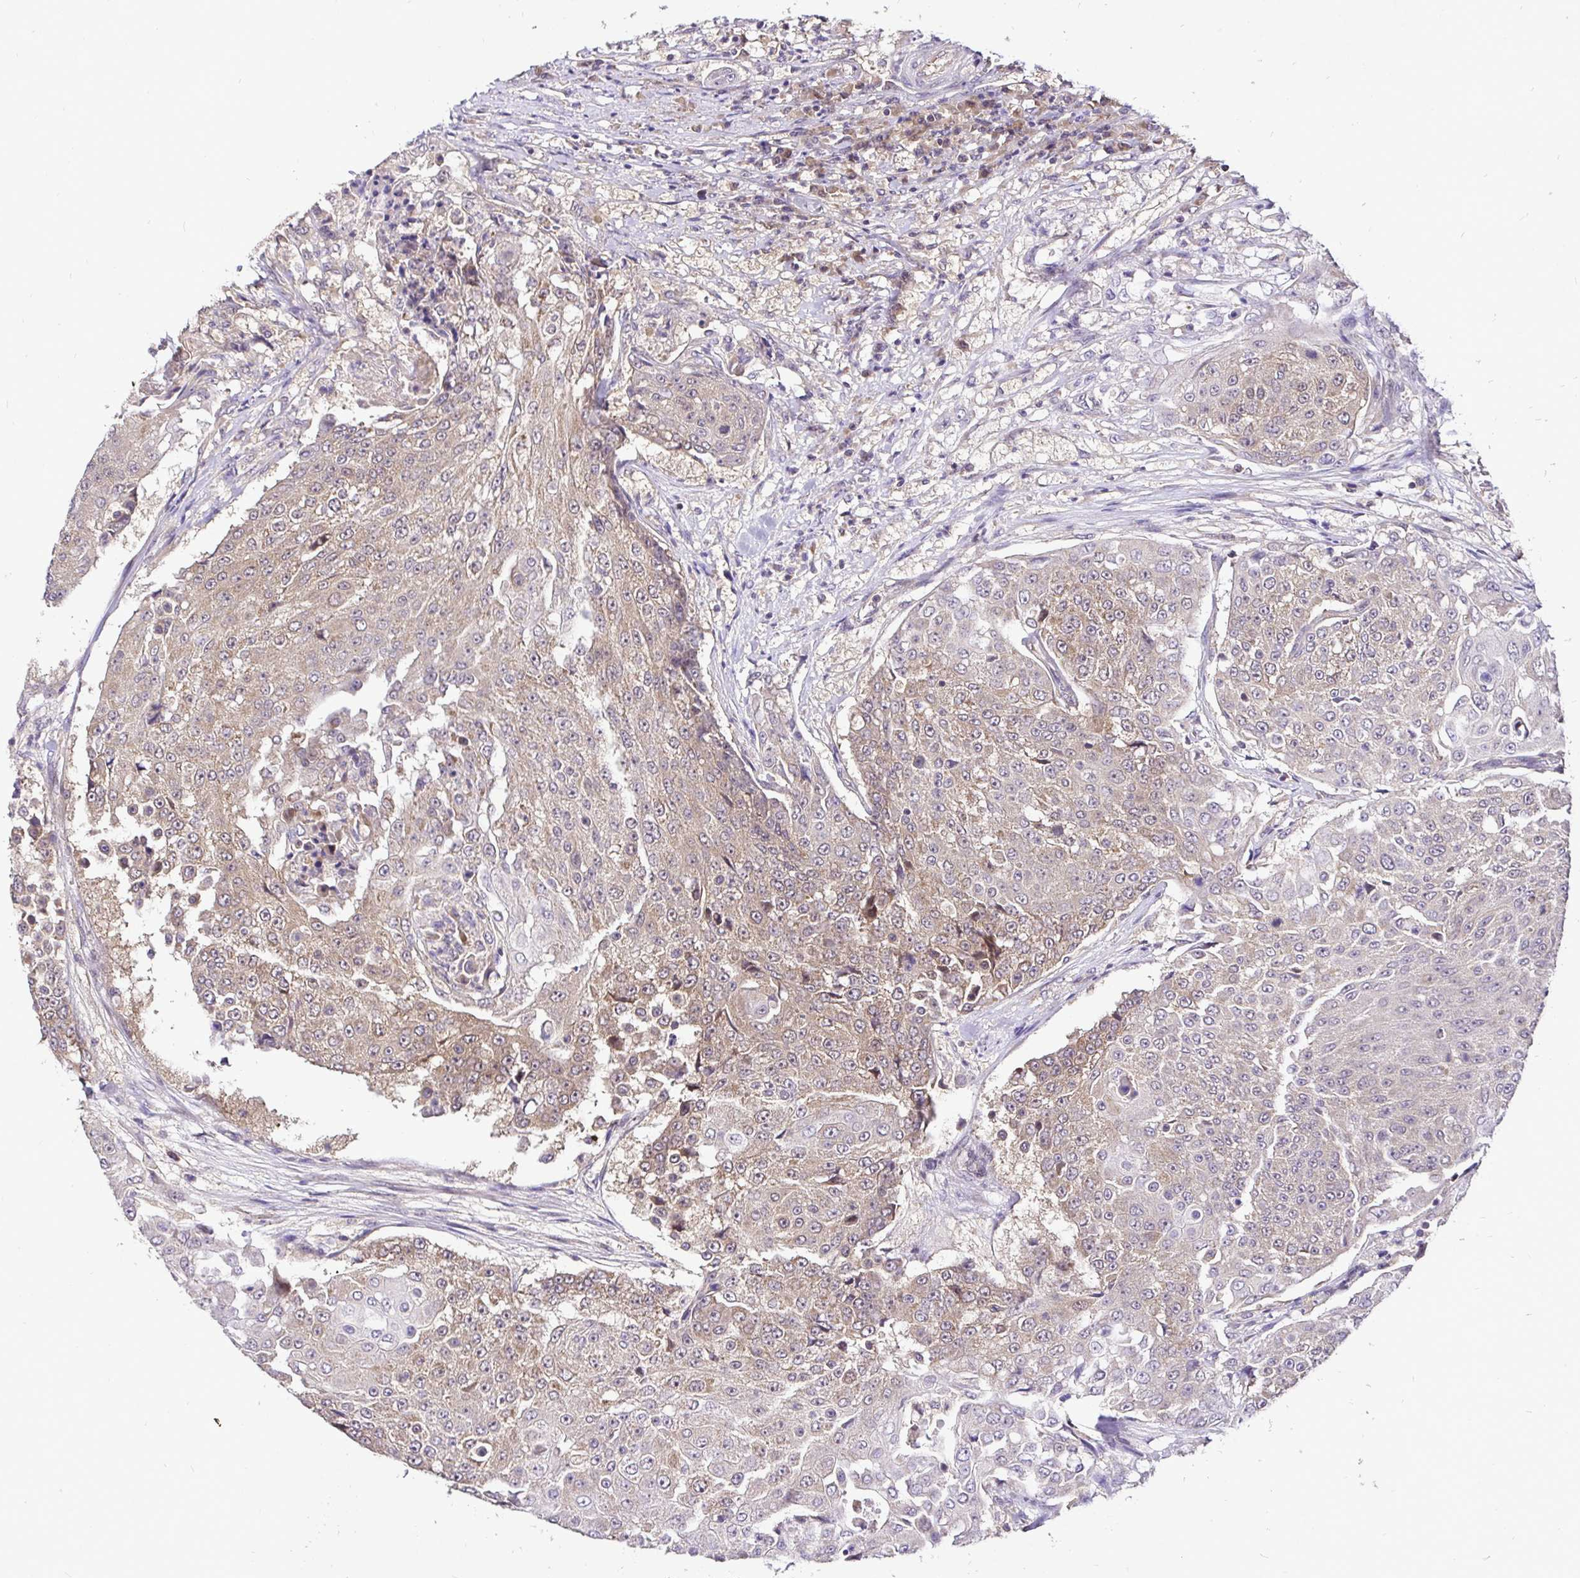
{"staining": {"intensity": "weak", "quantity": "25%-75%", "location": "cytoplasmic/membranous"}, "tissue": "urothelial cancer", "cell_type": "Tumor cells", "image_type": "cancer", "snomed": [{"axis": "morphology", "description": "Urothelial carcinoma, High grade"}, {"axis": "topography", "description": "Urinary bladder"}], "caption": "The micrograph displays immunohistochemical staining of urothelial cancer. There is weak cytoplasmic/membranous staining is present in about 25%-75% of tumor cells.", "gene": "UBE2M", "patient": {"sex": "female", "age": 63}}